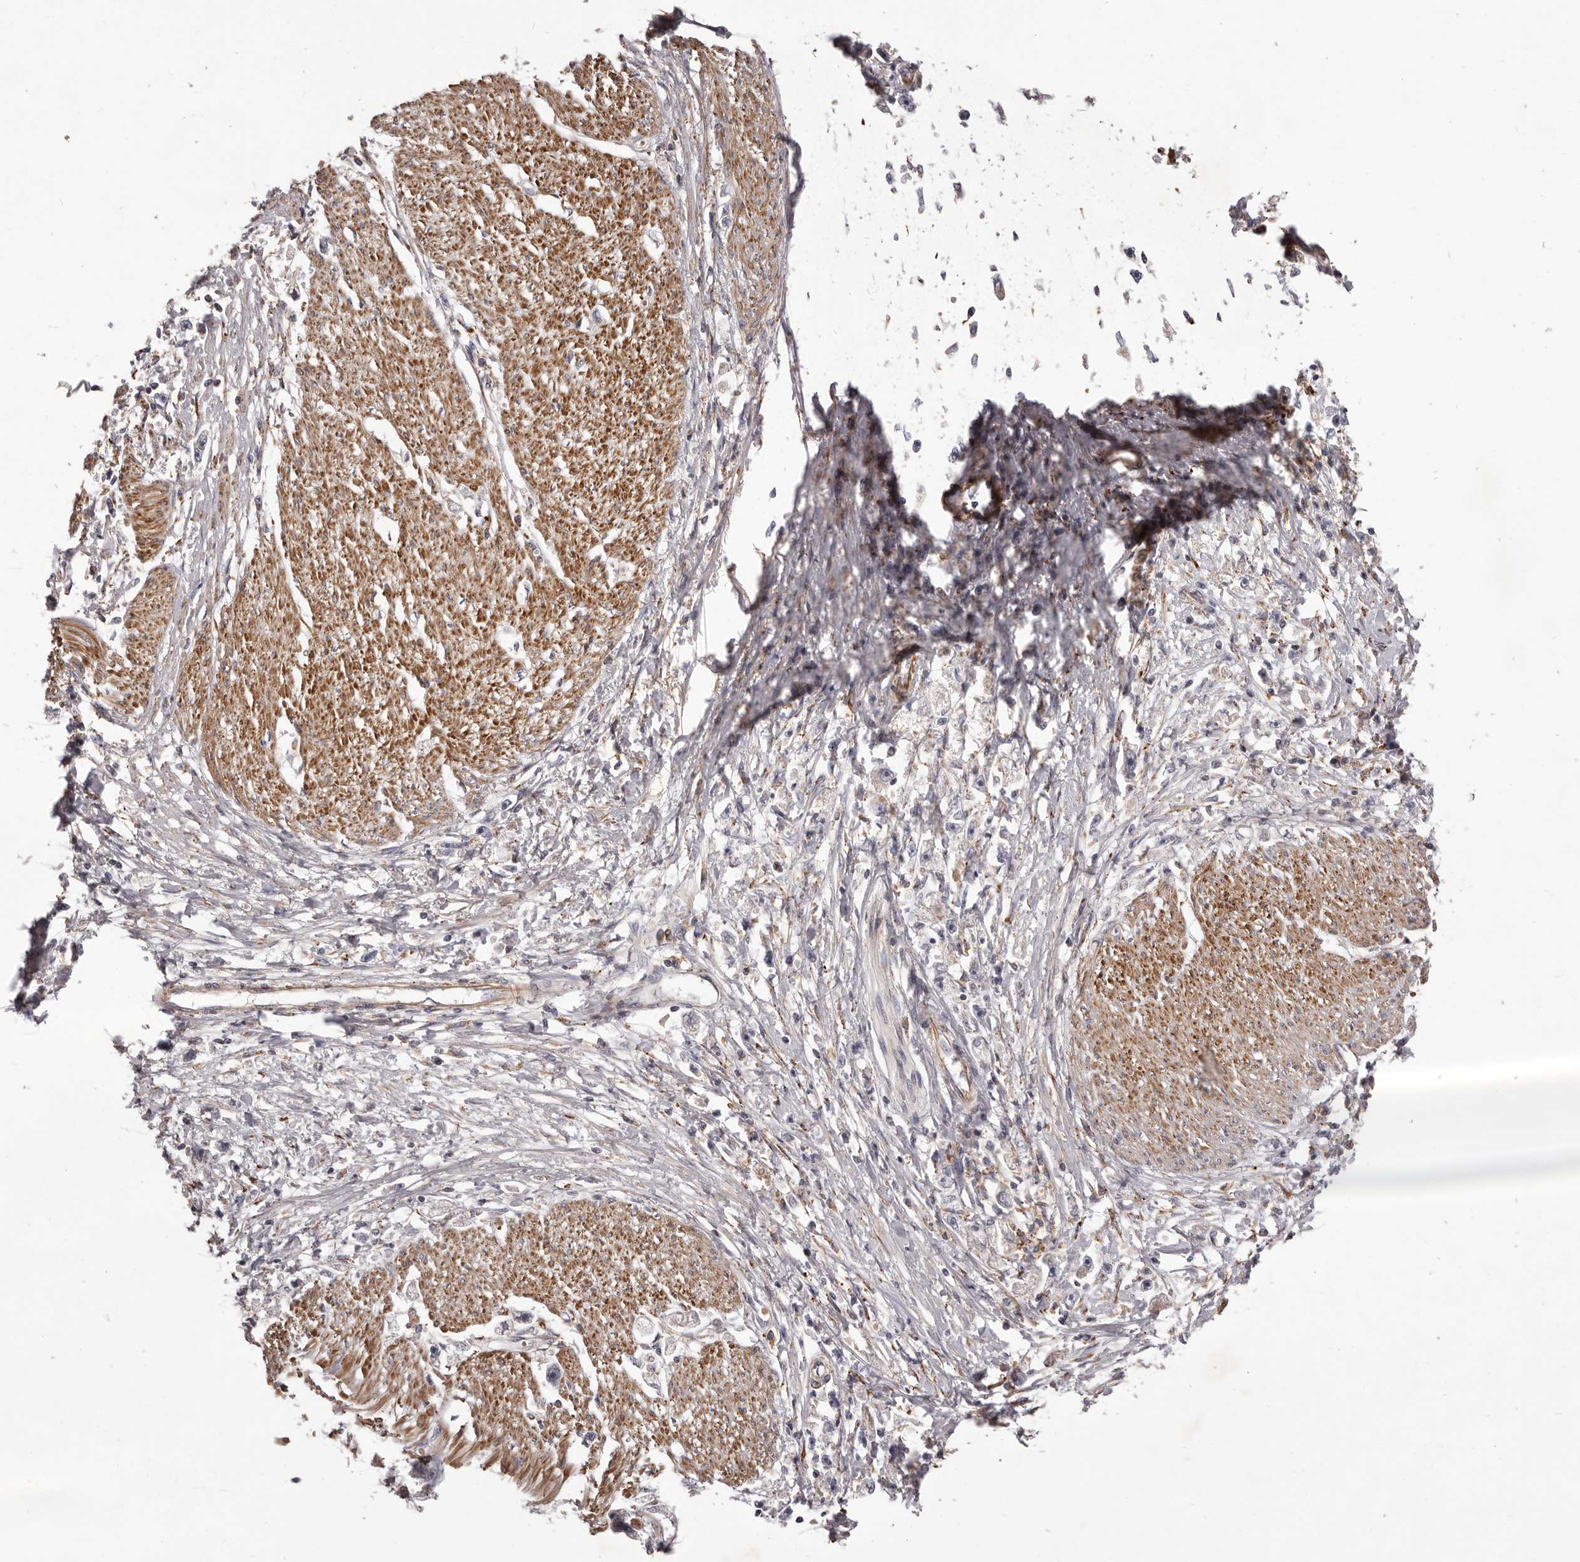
{"staining": {"intensity": "negative", "quantity": "none", "location": "none"}, "tissue": "stomach cancer", "cell_type": "Tumor cells", "image_type": "cancer", "snomed": [{"axis": "morphology", "description": "Adenocarcinoma, NOS"}, {"axis": "topography", "description": "Stomach"}], "caption": "High power microscopy micrograph of an immunohistochemistry histopathology image of stomach adenocarcinoma, revealing no significant positivity in tumor cells.", "gene": "ALPK1", "patient": {"sex": "female", "age": 59}}